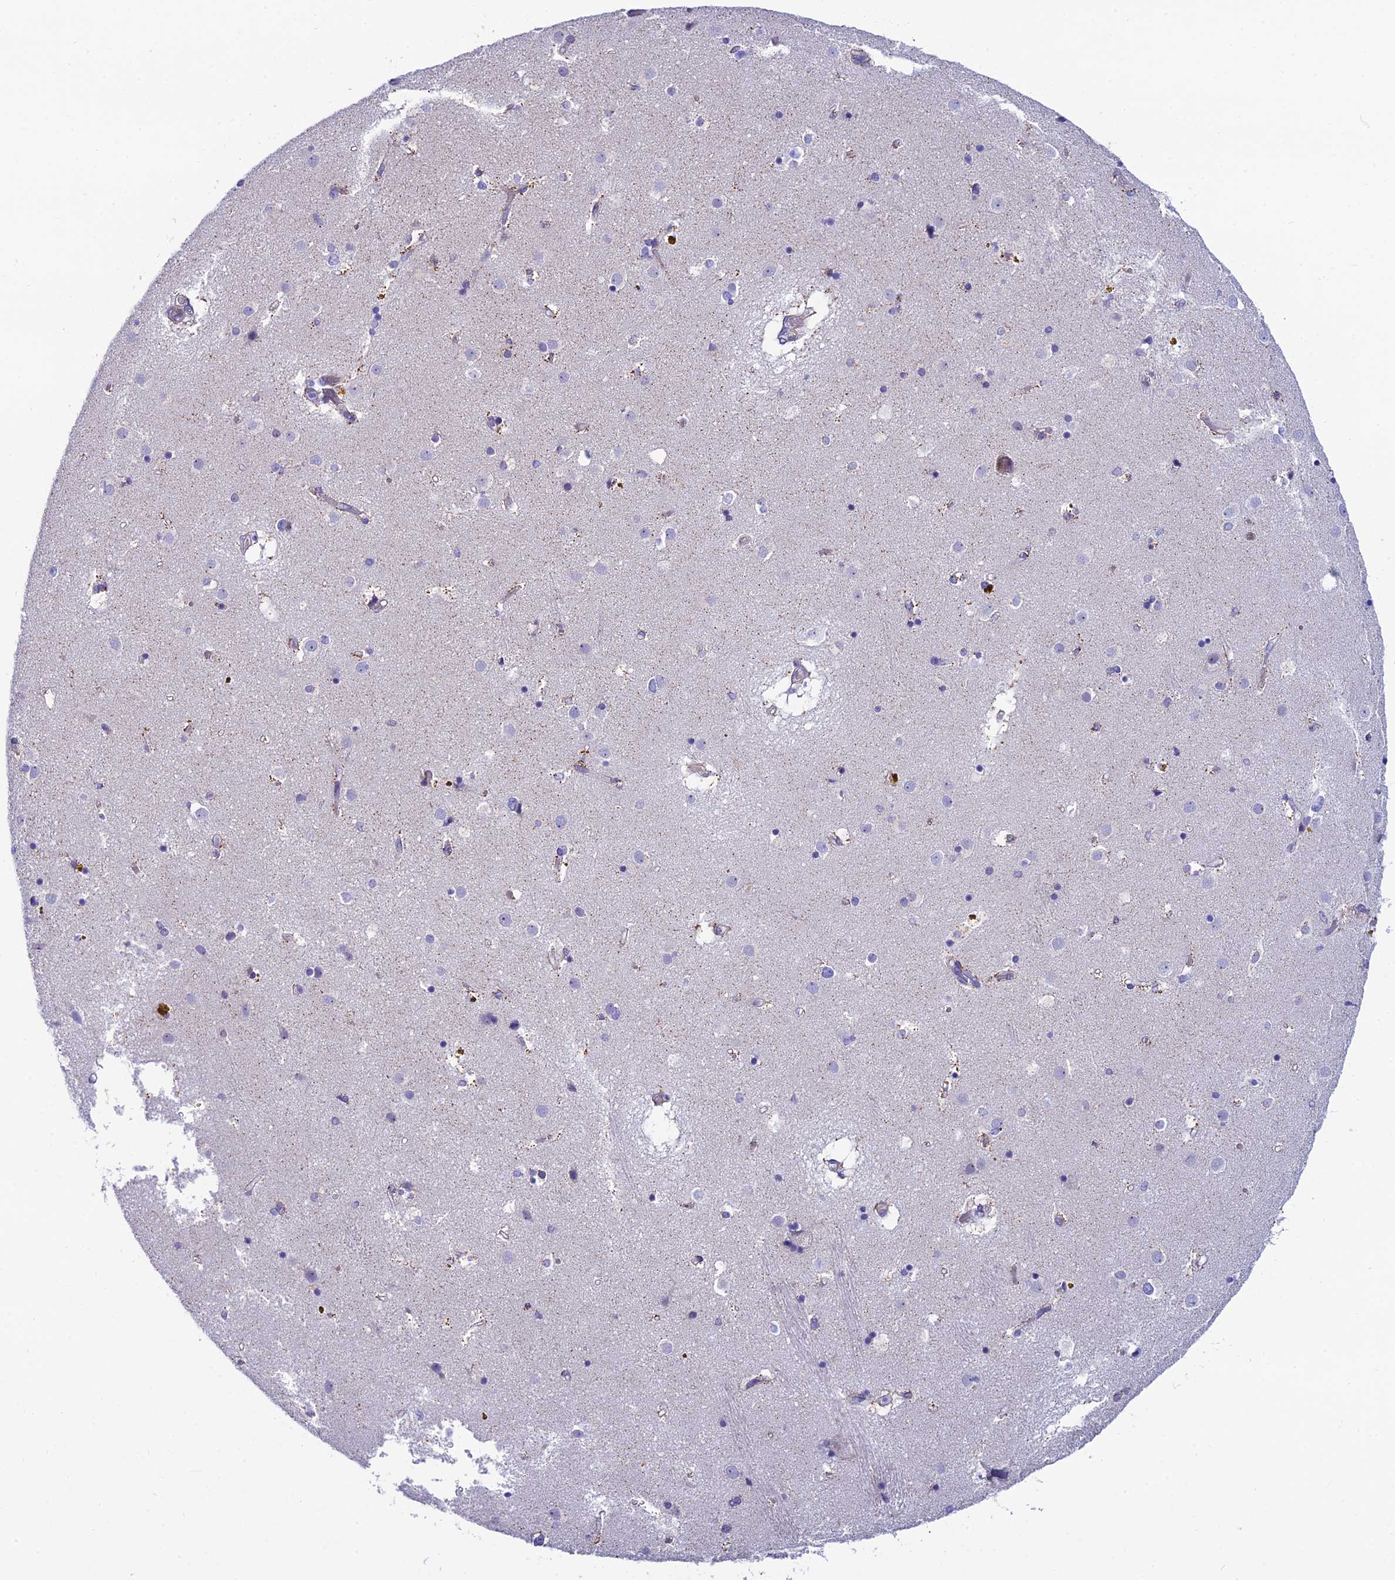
{"staining": {"intensity": "negative", "quantity": "none", "location": "none"}, "tissue": "caudate", "cell_type": "Glial cells", "image_type": "normal", "snomed": [{"axis": "morphology", "description": "Normal tissue, NOS"}, {"axis": "topography", "description": "Lateral ventricle wall"}], "caption": "DAB immunohistochemical staining of benign human caudate shows no significant expression in glial cells. (DAB (3,3'-diaminobenzidine) immunohistochemistry, high magnification).", "gene": "MACIR", "patient": {"sex": "male", "age": 70}}